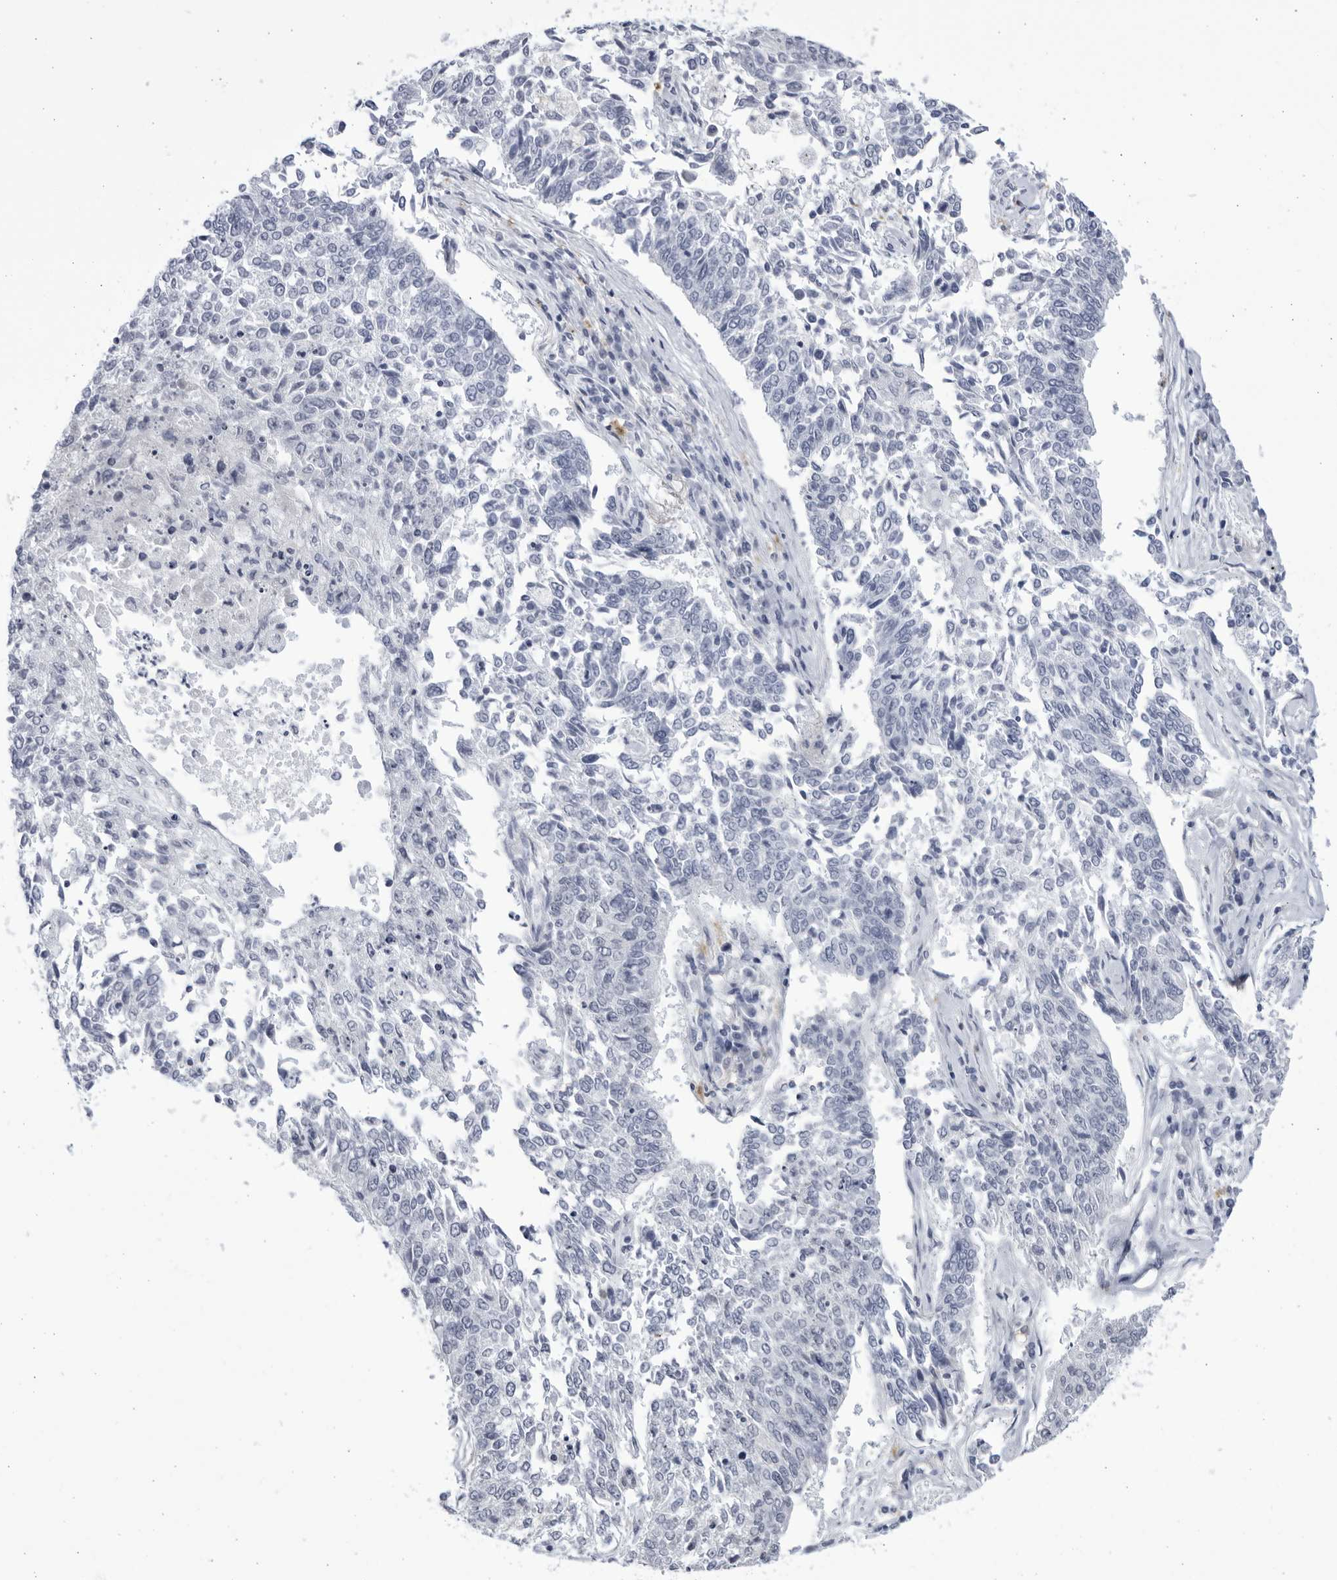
{"staining": {"intensity": "negative", "quantity": "none", "location": "none"}, "tissue": "lung cancer", "cell_type": "Tumor cells", "image_type": "cancer", "snomed": [{"axis": "morphology", "description": "Normal tissue, NOS"}, {"axis": "morphology", "description": "Squamous cell carcinoma, NOS"}, {"axis": "topography", "description": "Cartilage tissue"}, {"axis": "topography", "description": "Bronchus"}, {"axis": "topography", "description": "Lung"}], "caption": "There is no significant expression in tumor cells of squamous cell carcinoma (lung).", "gene": "CCDC181", "patient": {"sex": "female", "age": 49}}